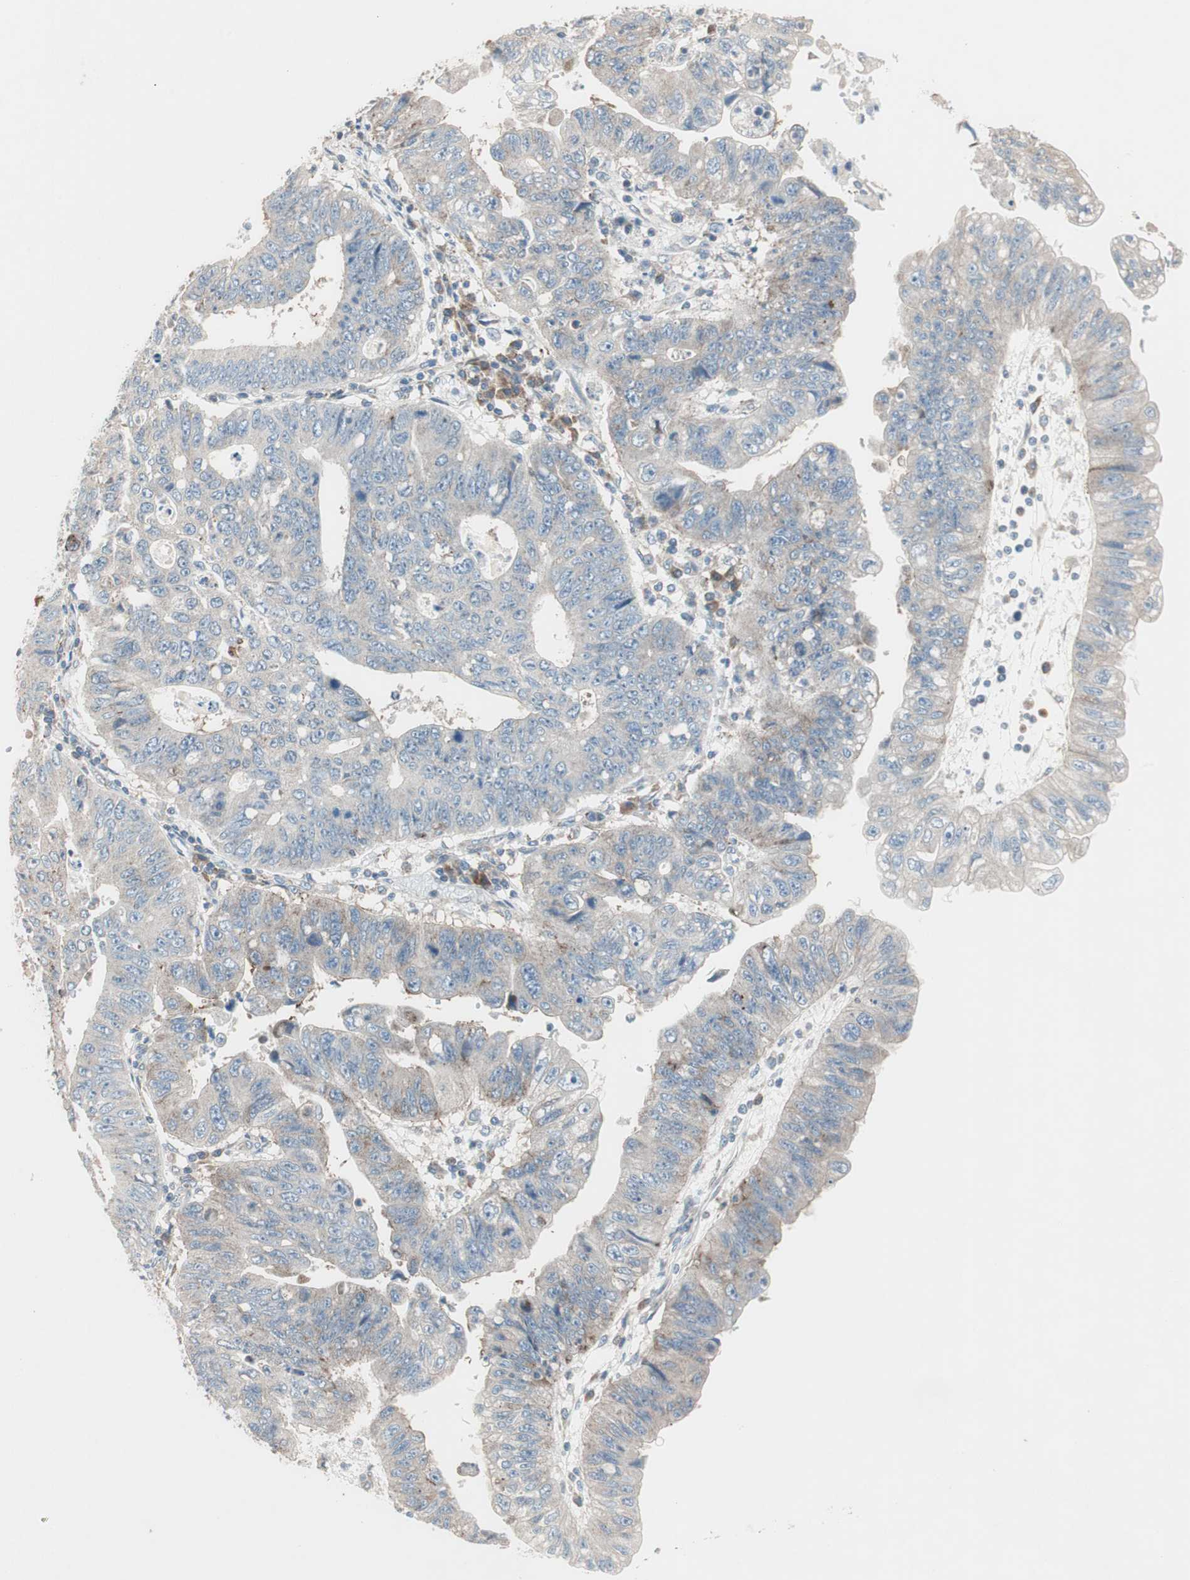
{"staining": {"intensity": "weak", "quantity": ">75%", "location": "cytoplasmic/membranous"}, "tissue": "stomach cancer", "cell_type": "Tumor cells", "image_type": "cancer", "snomed": [{"axis": "morphology", "description": "Adenocarcinoma, NOS"}, {"axis": "topography", "description": "Stomach"}], "caption": "An image of stomach cancer stained for a protein demonstrates weak cytoplasmic/membranous brown staining in tumor cells.", "gene": "CCL14", "patient": {"sex": "male", "age": 59}}